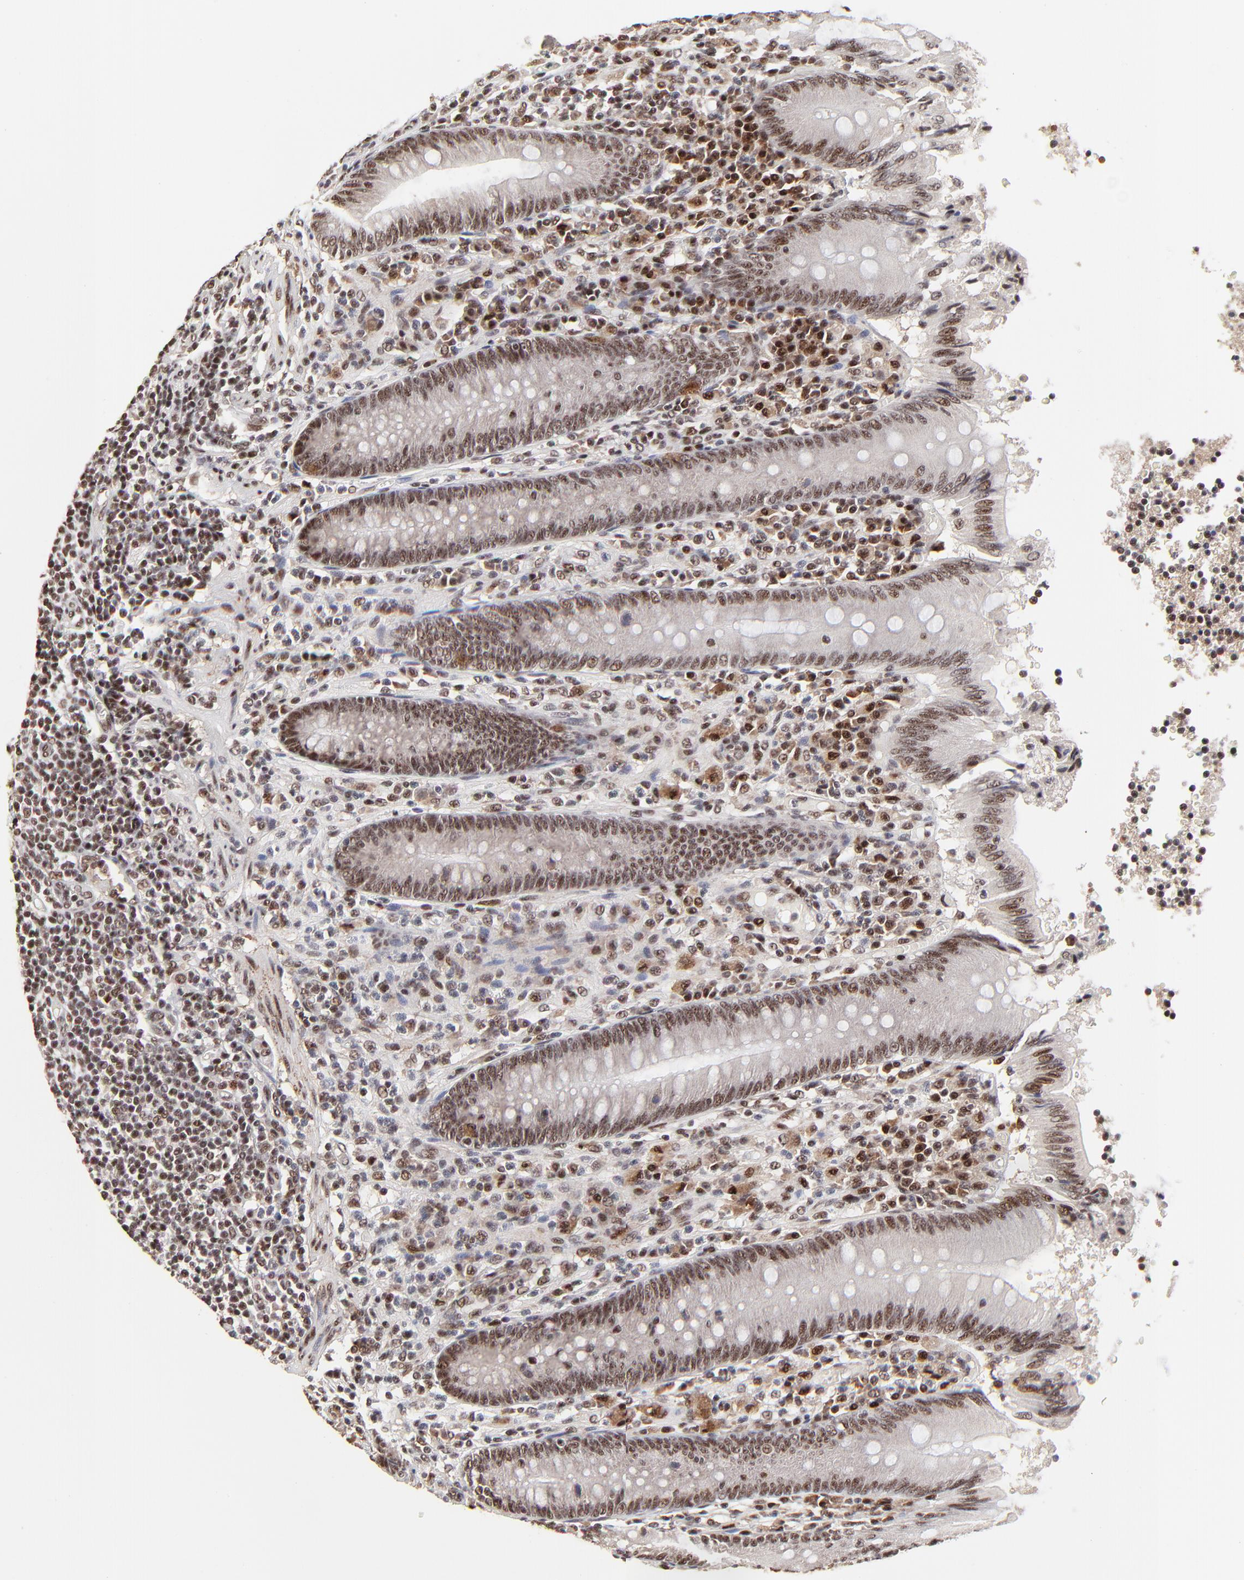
{"staining": {"intensity": "moderate", "quantity": ">75%", "location": "nuclear"}, "tissue": "appendix", "cell_type": "Glandular cells", "image_type": "normal", "snomed": [{"axis": "morphology", "description": "Normal tissue, NOS"}, {"axis": "morphology", "description": "Inflammation, NOS"}, {"axis": "topography", "description": "Appendix"}], "caption": "A high-resolution photomicrograph shows immunohistochemistry staining of normal appendix, which reveals moderate nuclear staining in approximately >75% of glandular cells.", "gene": "RBM22", "patient": {"sex": "male", "age": 46}}